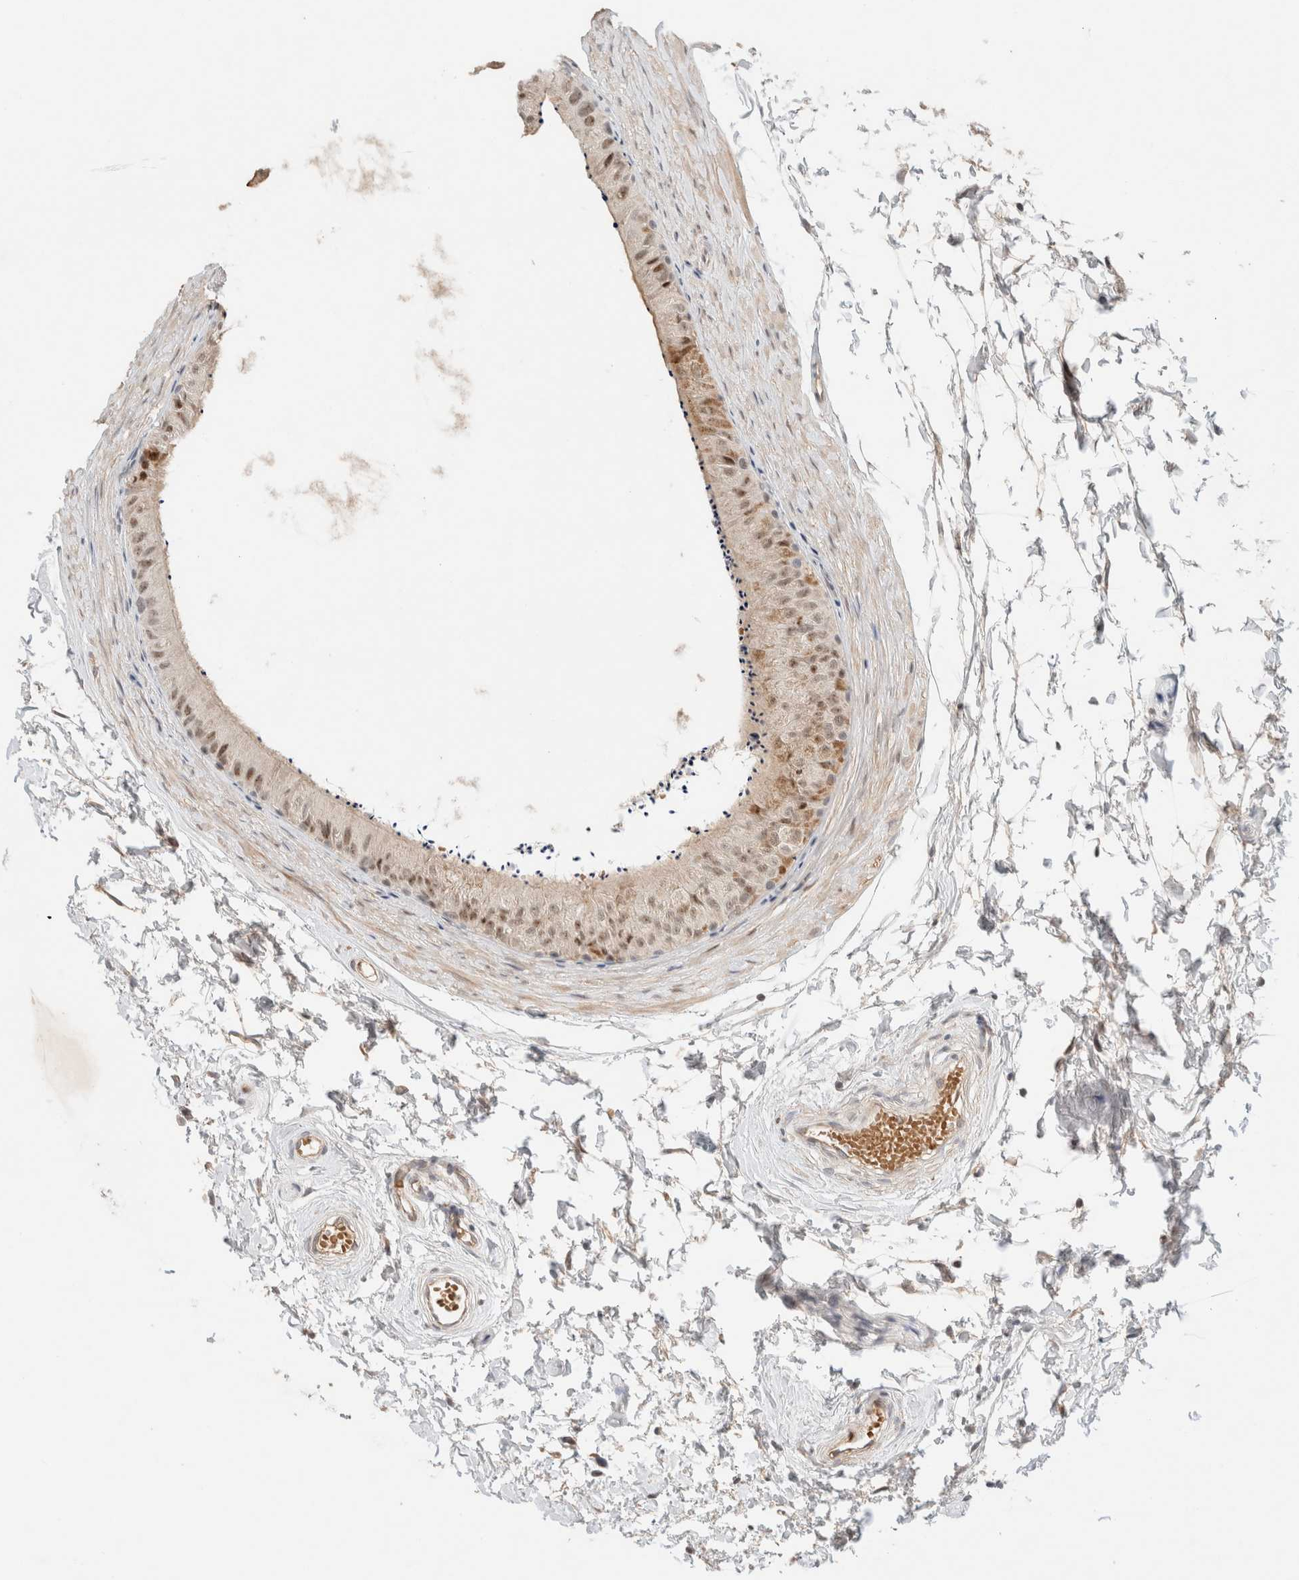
{"staining": {"intensity": "weak", "quantity": ">75%", "location": "nuclear"}, "tissue": "epididymis", "cell_type": "Glandular cells", "image_type": "normal", "snomed": [{"axis": "morphology", "description": "Normal tissue, NOS"}, {"axis": "topography", "description": "Epididymis"}], "caption": "This histopathology image displays IHC staining of unremarkable human epididymis, with low weak nuclear positivity in about >75% of glandular cells.", "gene": "MRM3", "patient": {"sex": "male", "age": 56}}